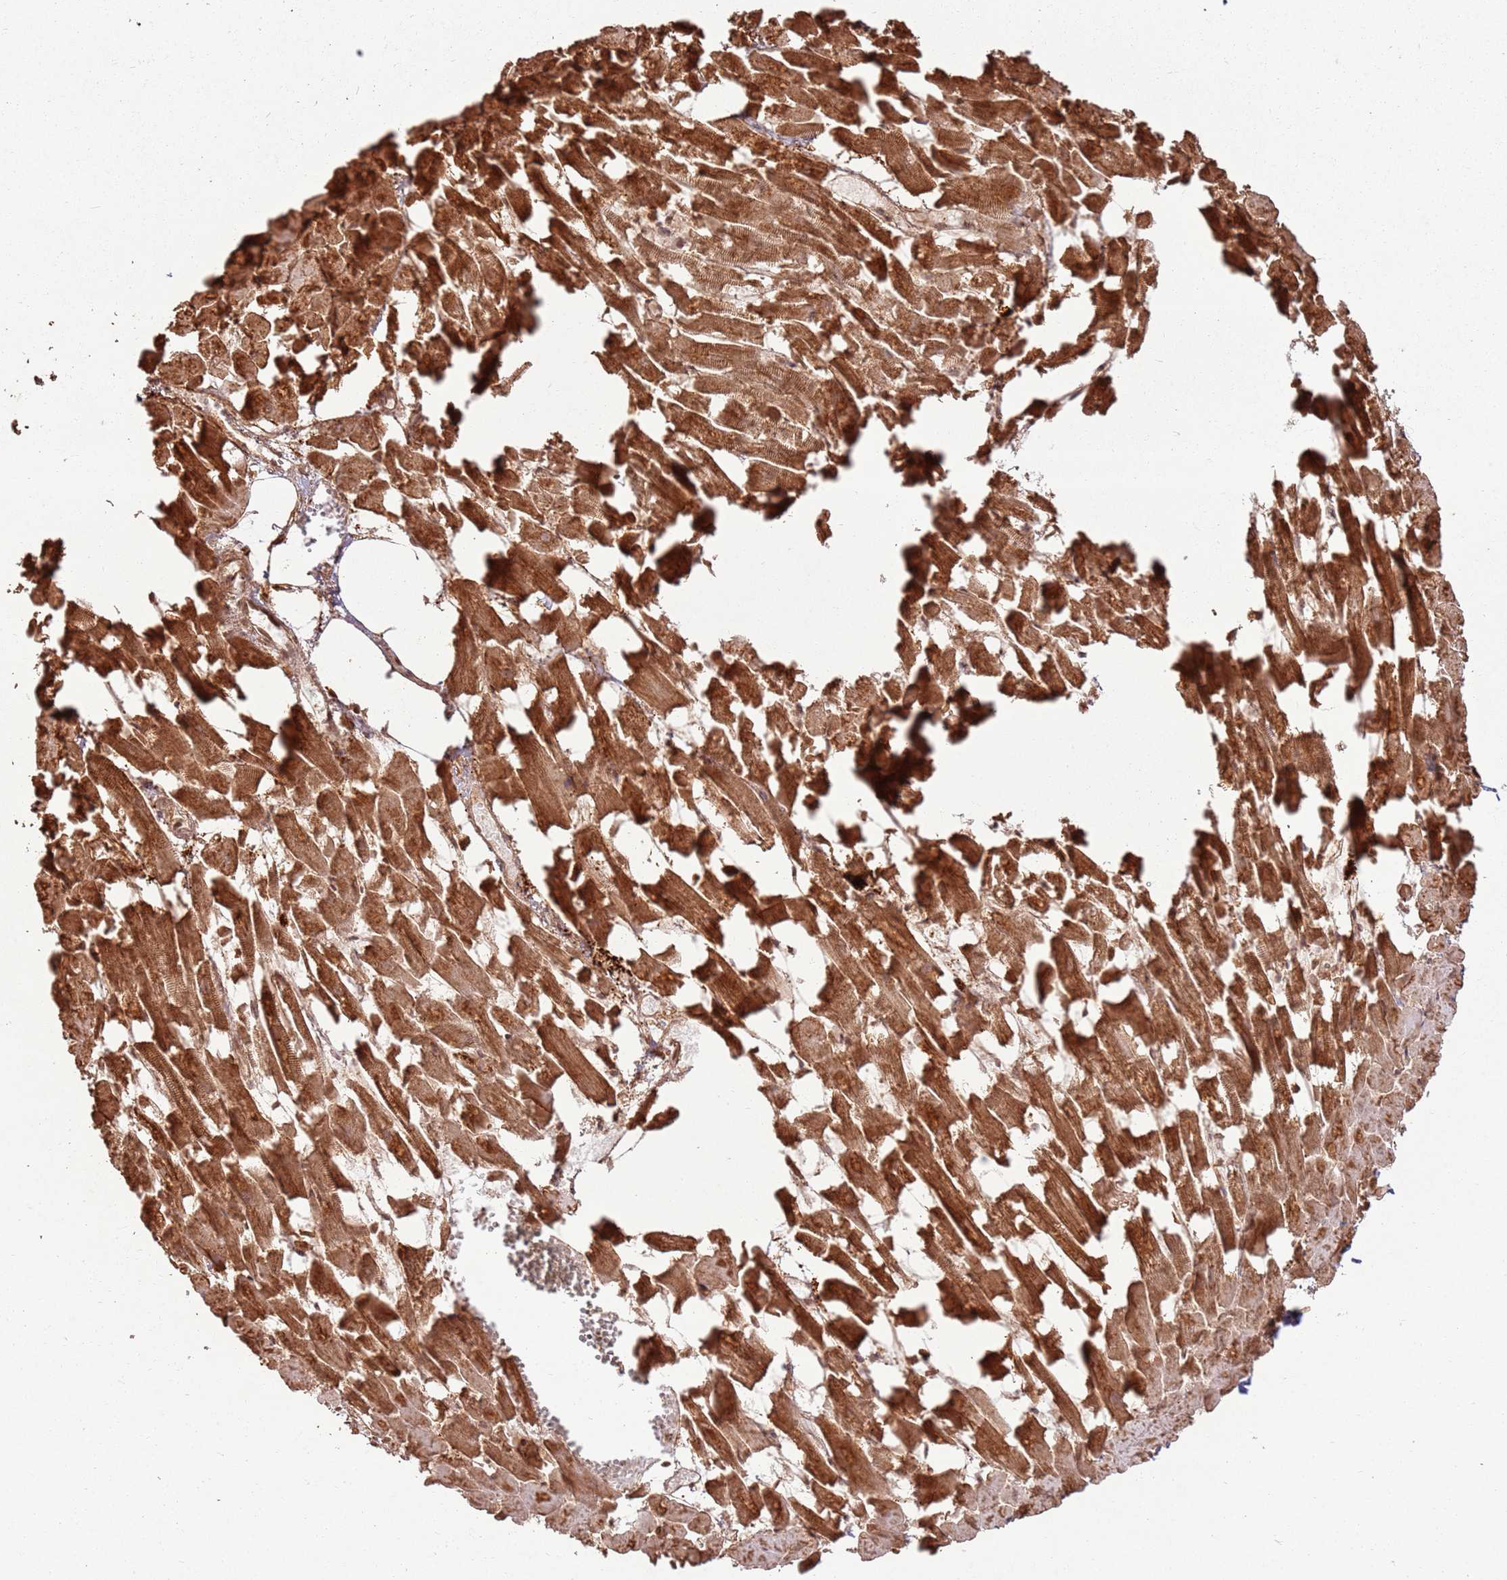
{"staining": {"intensity": "strong", "quantity": ">75%", "location": "cytoplasmic/membranous"}, "tissue": "heart muscle", "cell_type": "Cardiomyocytes", "image_type": "normal", "snomed": [{"axis": "morphology", "description": "Normal tissue, NOS"}, {"axis": "topography", "description": "Heart"}], "caption": "Protein staining of benign heart muscle displays strong cytoplasmic/membranous staining in approximately >75% of cardiomyocytes. The staining is performed using DAB brown chromogen to label protein expression. The nuclei are counter-stained blue using hematoxylin.", "gene": "TBC1D13", "patient": {"sex": "female", "age": 64}}